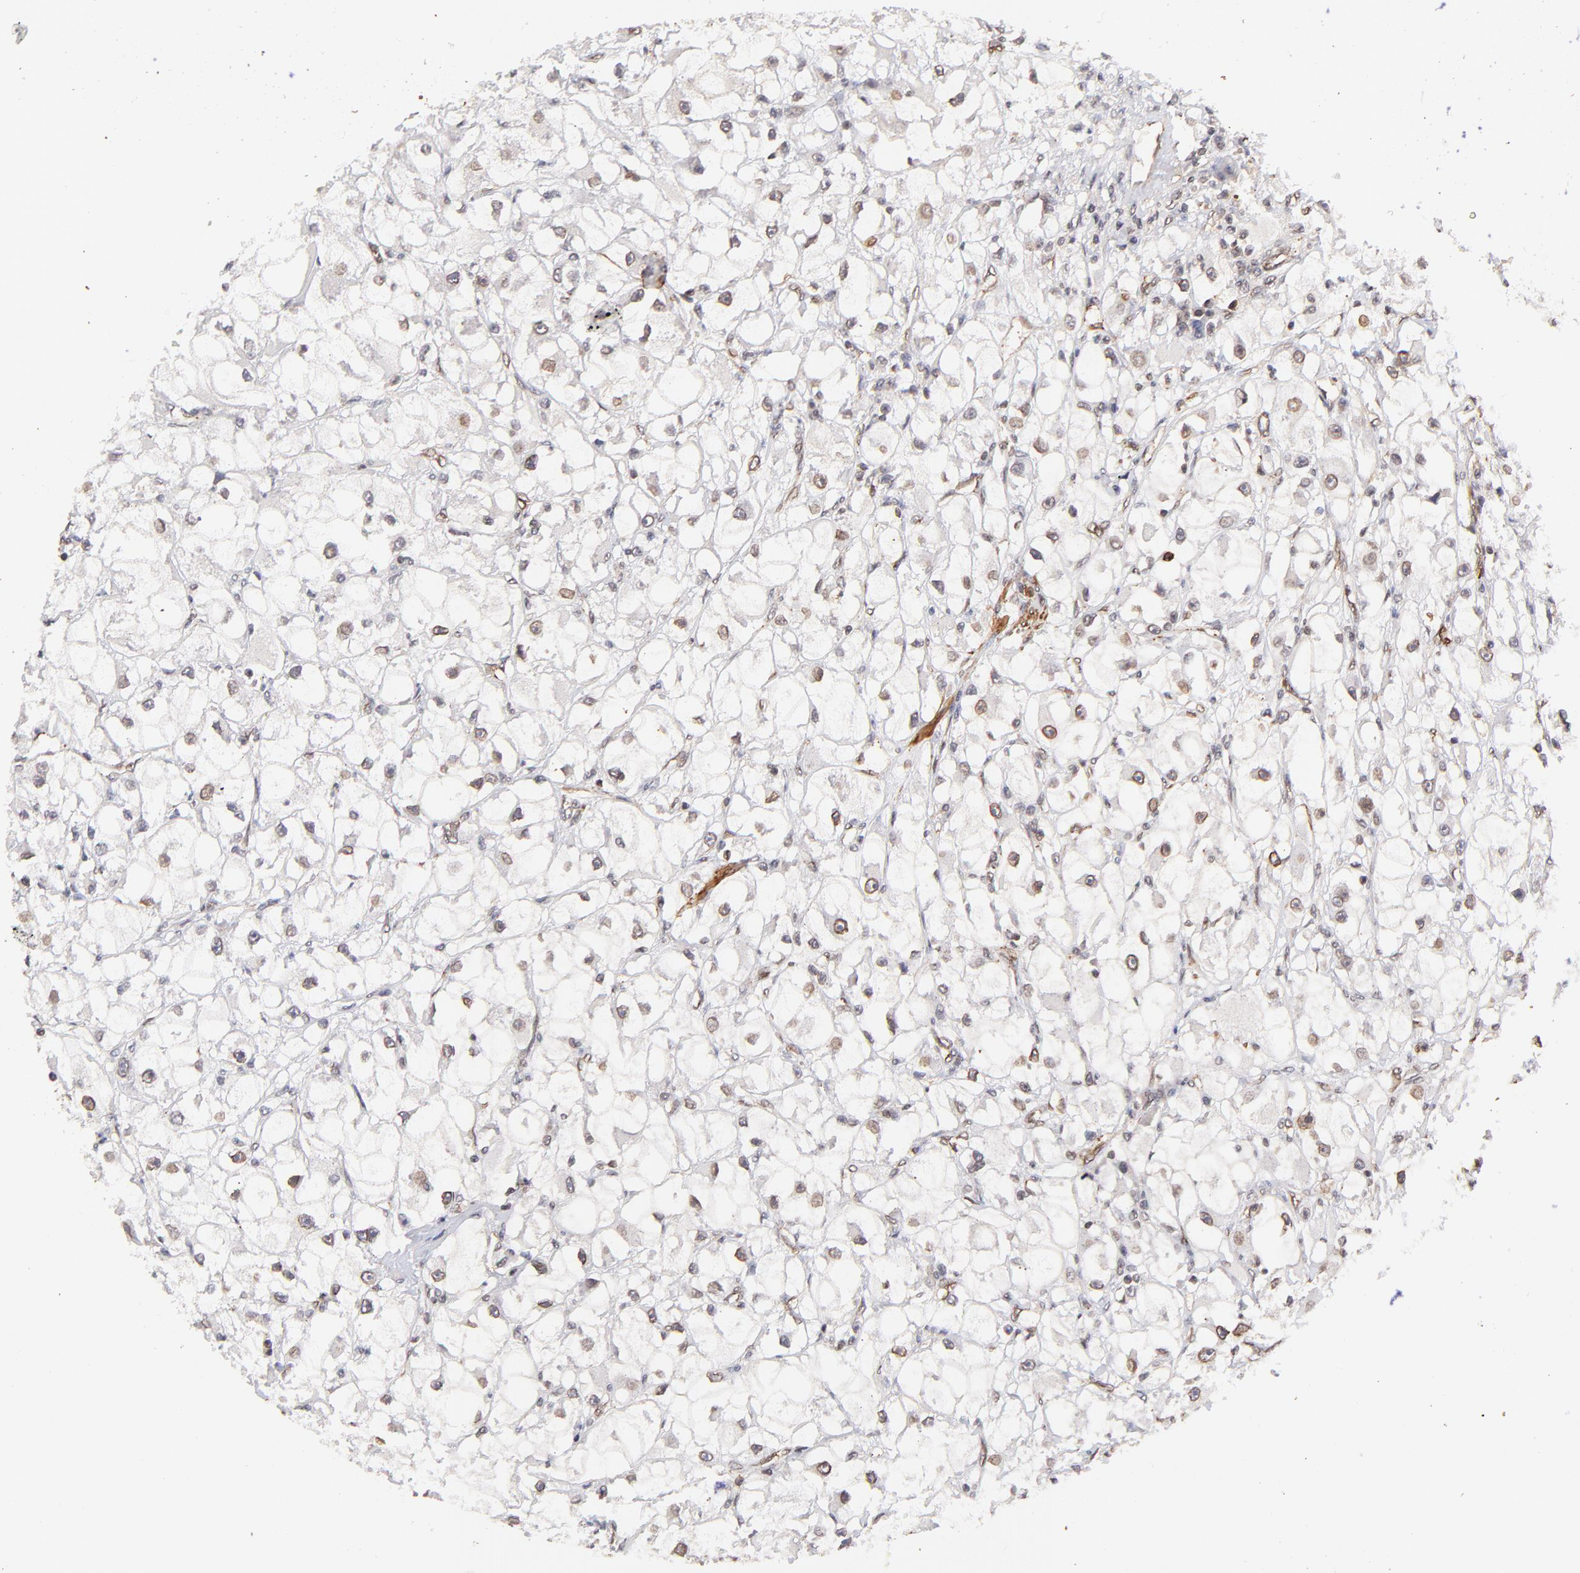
{"staining": {"intensity": "weak", "quantity": "25%-75%", "location": "cytoplasmic/membranous,nuclear"}, "tissue": "renal cancer", "cell_type": "Tumor cells", "image_type": "cancer", "snomed": [{"axis": "morphology", "description": "Adenocarcinoma, NOS"}, {"axis": "topography", "description": "Kidney"}], "caption": "Protein staining exhibits weak cytoplasmic/membranous and nuclear positivity in approximately 25%-75% of tumor cells in renal cancer. (DAB (3,3'-diaminobenzidine) = brown stain, brightfield microscopy at high magnification).", "gene": "ZFP92", "patient": {"sex": "female", "age": 73}}